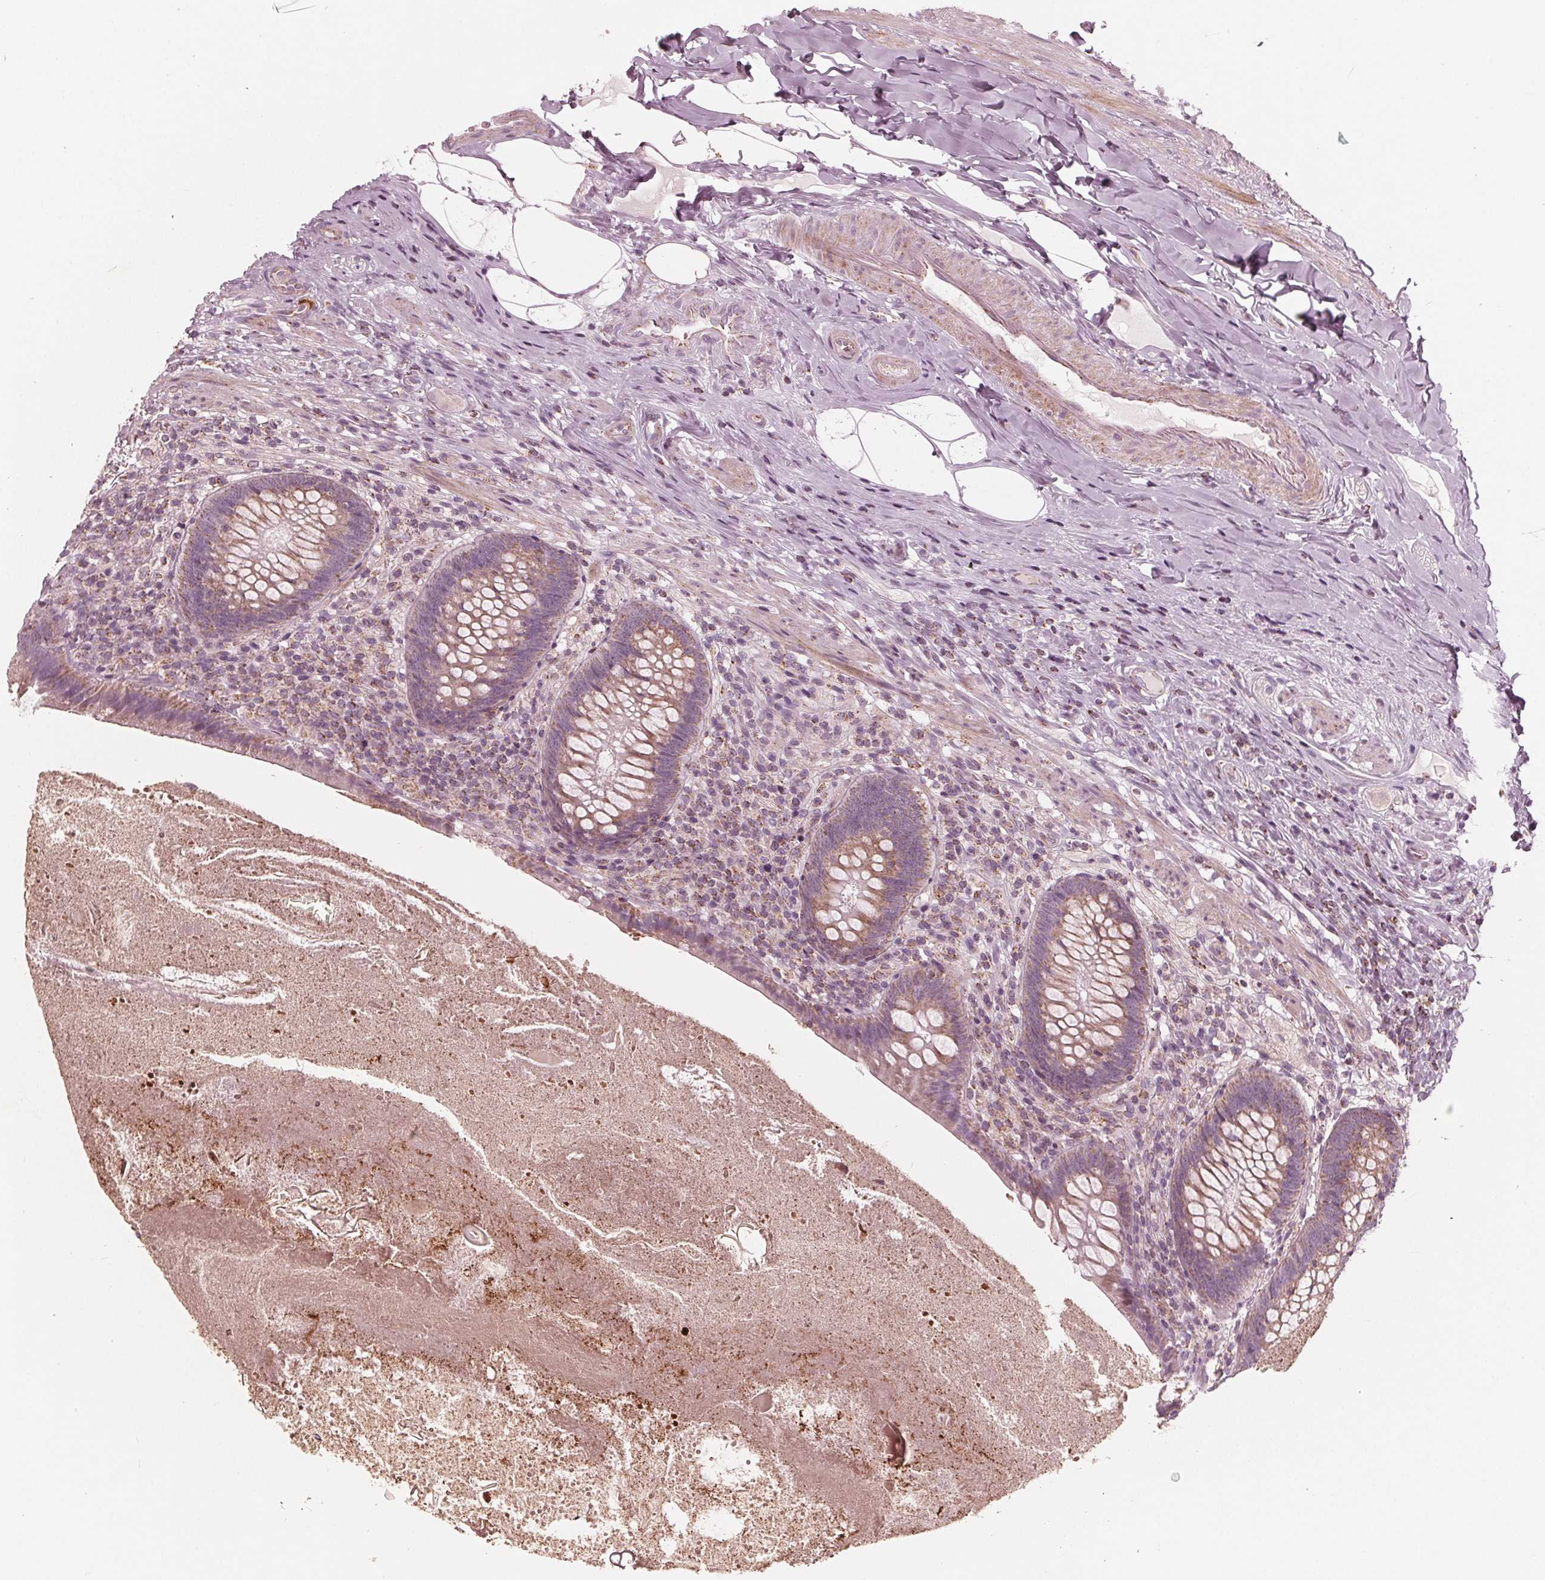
{"staining": {"intensity": "moderate", "quantity": "25%-75%", "location": "cytoplasmic/membranous"}, "tissue": "appendix", "cell_type": "Glandular cells", "image_type": "normal", "snomed": [{"axis": "morphology", "description": "Normal tissue, NOS"}, {"axis": "topography", "description": "Appendix"}], "caption": "Immunohistochemistry (IHC) histopathology image of benign human appendix stained for a protein (brown), which shows medium levels of moderate cytoplasmic/membranous staining in approximately 25%-75% of glandular cells.", "gene": "DCAF4L2", "patient": {"sex": "male", "age": 47}}